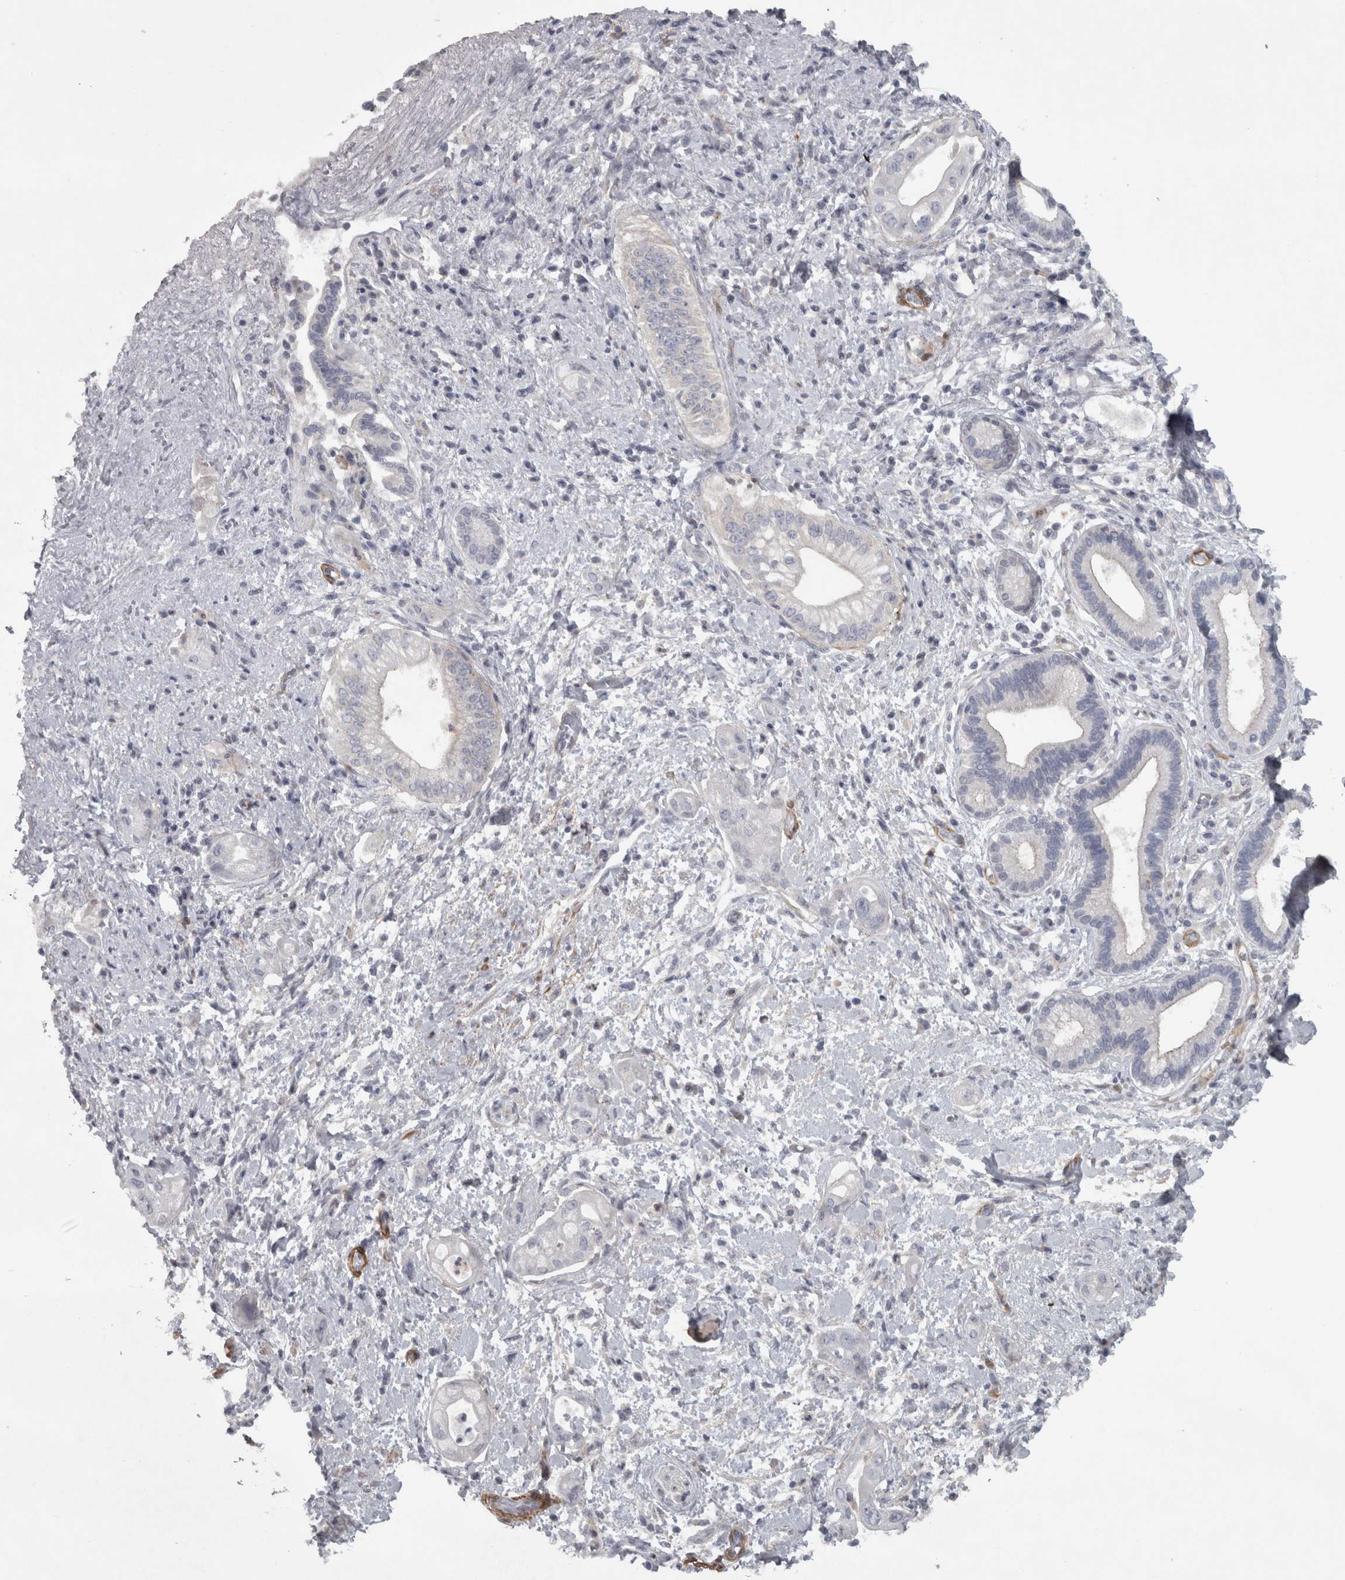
{"staining": {"intensity": "negative", "quantity": "none", "location": "none"}, "tissue": "pancreatic cancer", "cell_type": "Tumor cells", "image_type": "cancer", "snomed": [{"axis": "morphology", "description": "Adenocarcinoma, NOS"}, {"axis": "topography", "description": "Pancreas"}], "caption": "Immunohistochemistry (IHC) of human pancreatic adenocarcinoma displays no expression in tumor cells. Brightfield microscopy of immunohistochemistry (IHC) stained with DAB (brown) and hematoxylin (blue), captured at high magnification.", "gene": "PPP1R12B", "patient": {"sex": "male", "age": 58}}